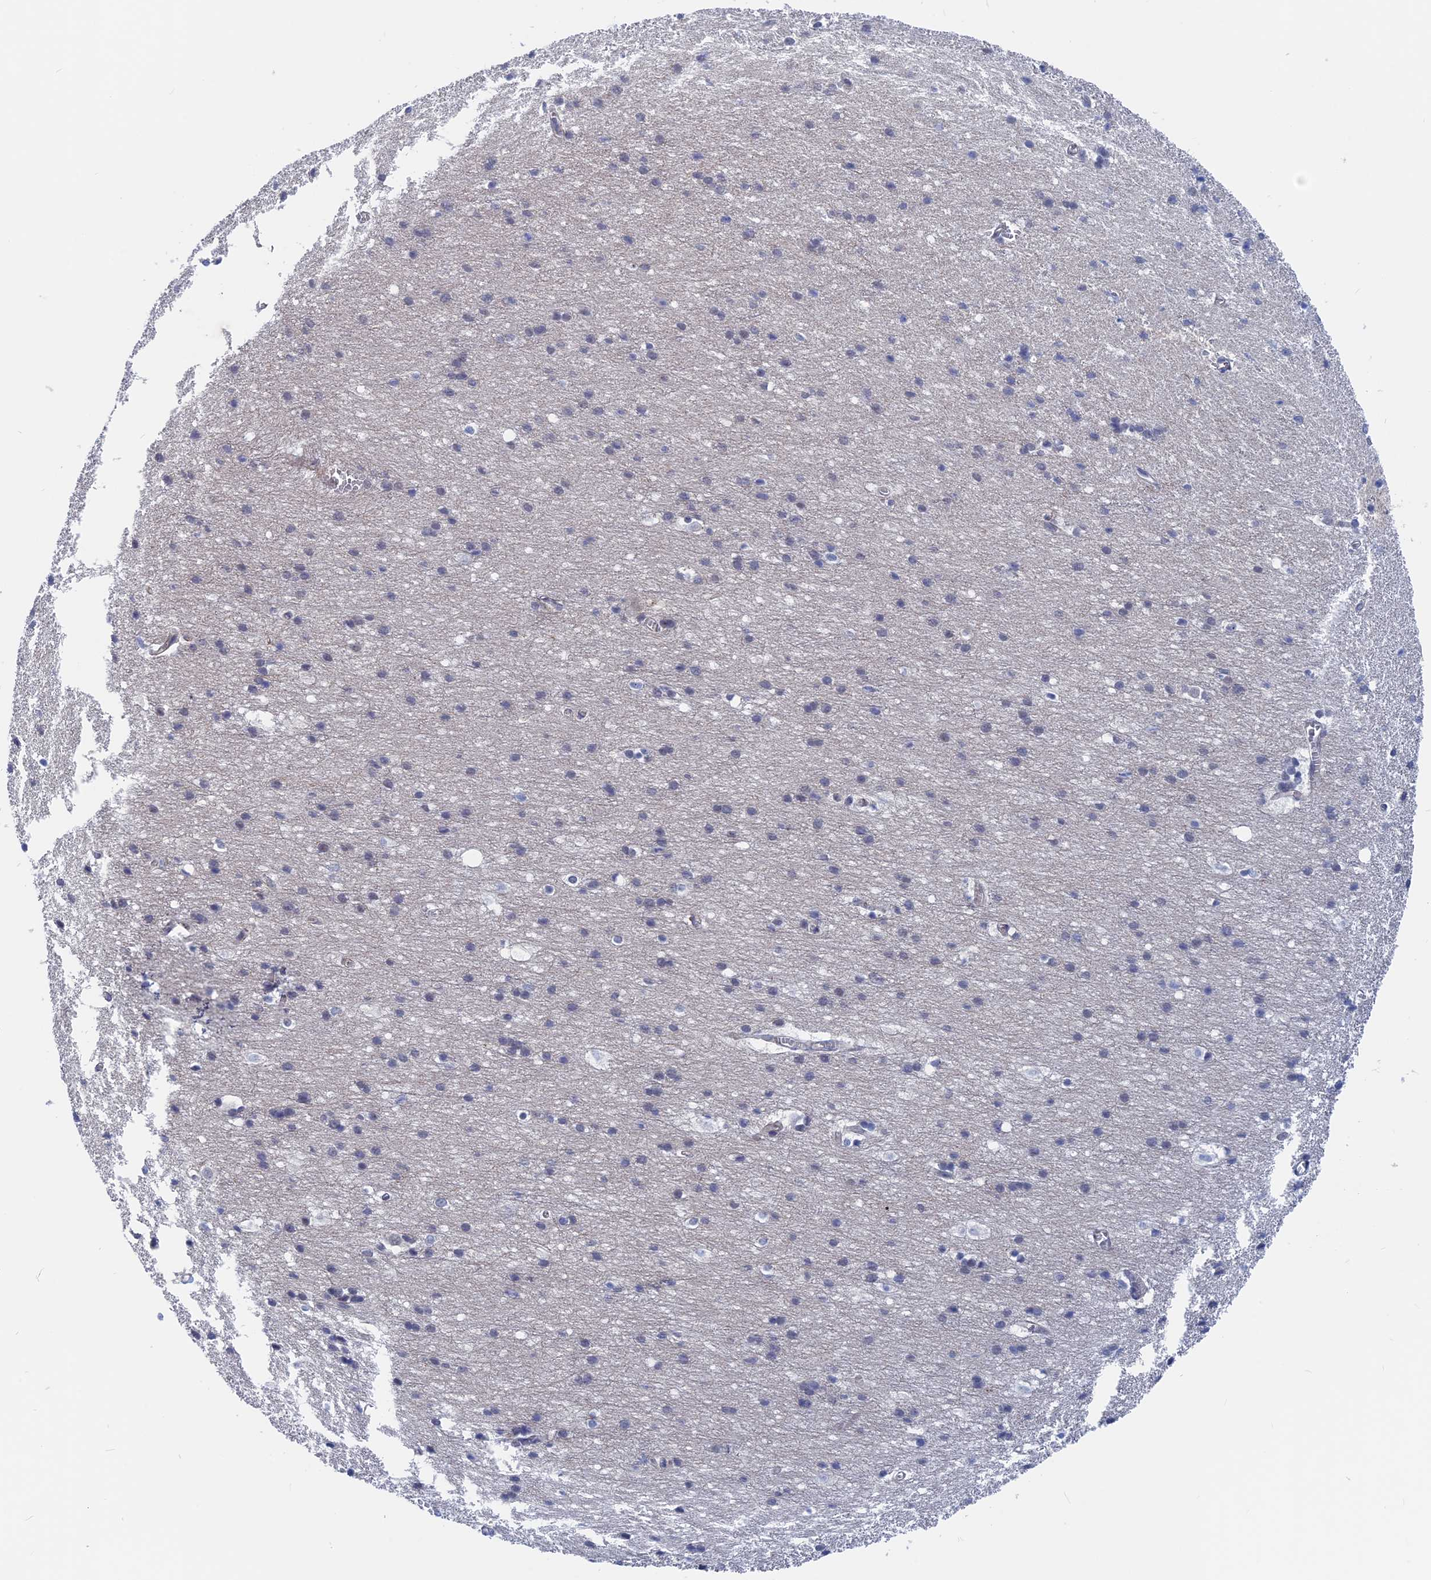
{"staining": {"intensity": "negative", "quantity": "none", "location": "none"}, "tissue": "cerebral cortex", "cell_type": "Endothelial cells", "image_type": "normal", "snomed": [{"axis": "morphology", "description": "Normal tissue, NOS"}, {"axis": "topography", "description": "Cerebral cortex"}], "caption": "Immunohistochemistry (IHC) image of normal human cerebral cortex stained for a protein (brown), which reveals no expression in endothelial cells. Nuclei are stained in blue.", "gene": "MARCHF3", "patient": {"sex": "male", "age": 54}}